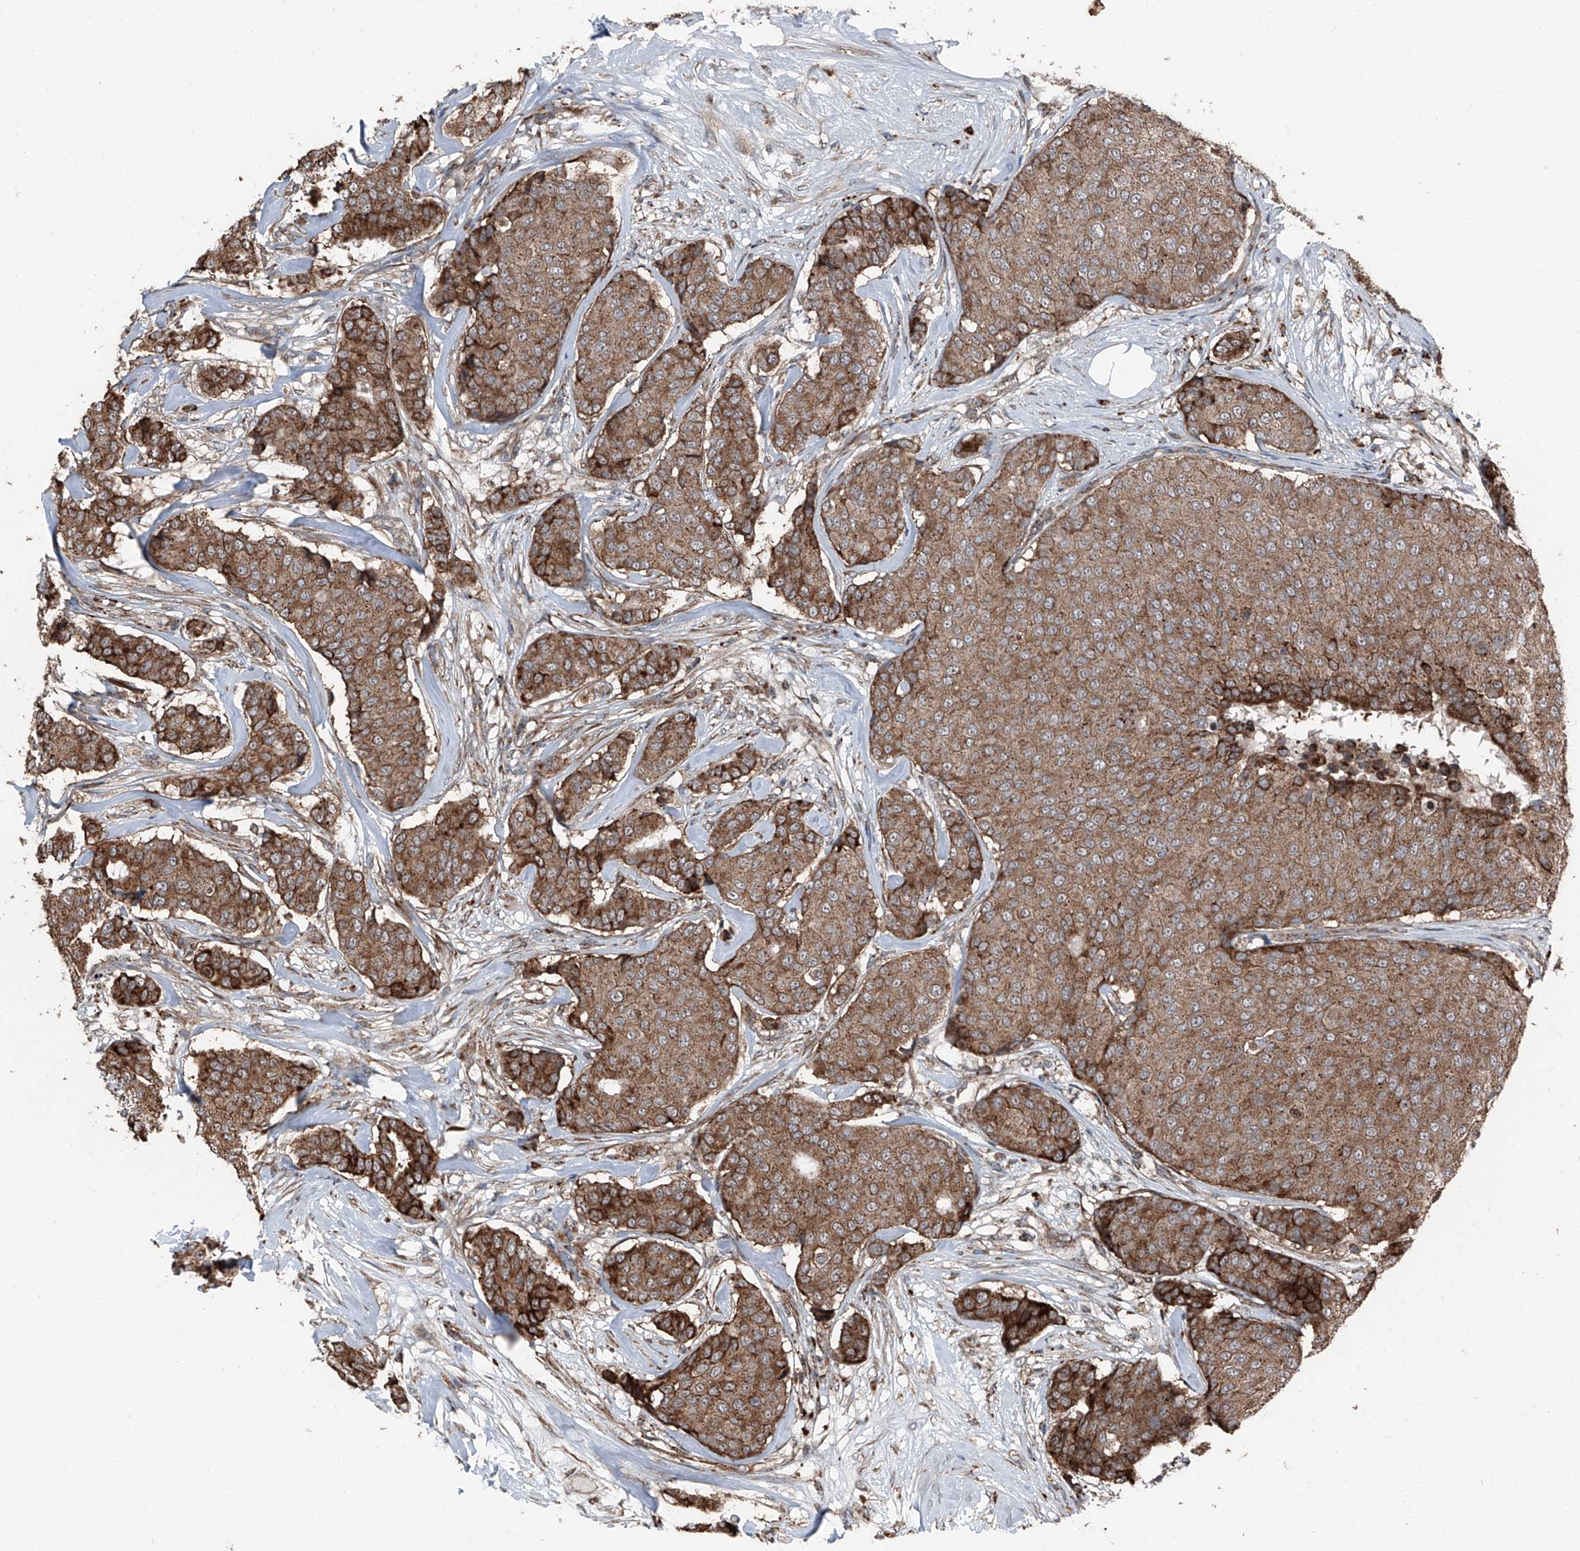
{"staining": {"intensity": "moderate", "quantity": ">75%", "location": "cytoplasmic/membranous"}, "tissue": "breast cancer", "cell_type": "Tumor cells", "image_type": "cancer", "snomed": [{"axis": "morphology", "description": "Duct carcinoma"}, {"axis": "topography", "description": "Breast"}], "caption": "Approximately >75% of tumor cells in breast cancer (invasive ductal carcinoma) demonstrate moderate cytoplasmic/membranous protein positivity as visualized by brown immunohistochemical staining.", "gene": "LIMK1", "patient": {"sex": "female", "age": 75}}